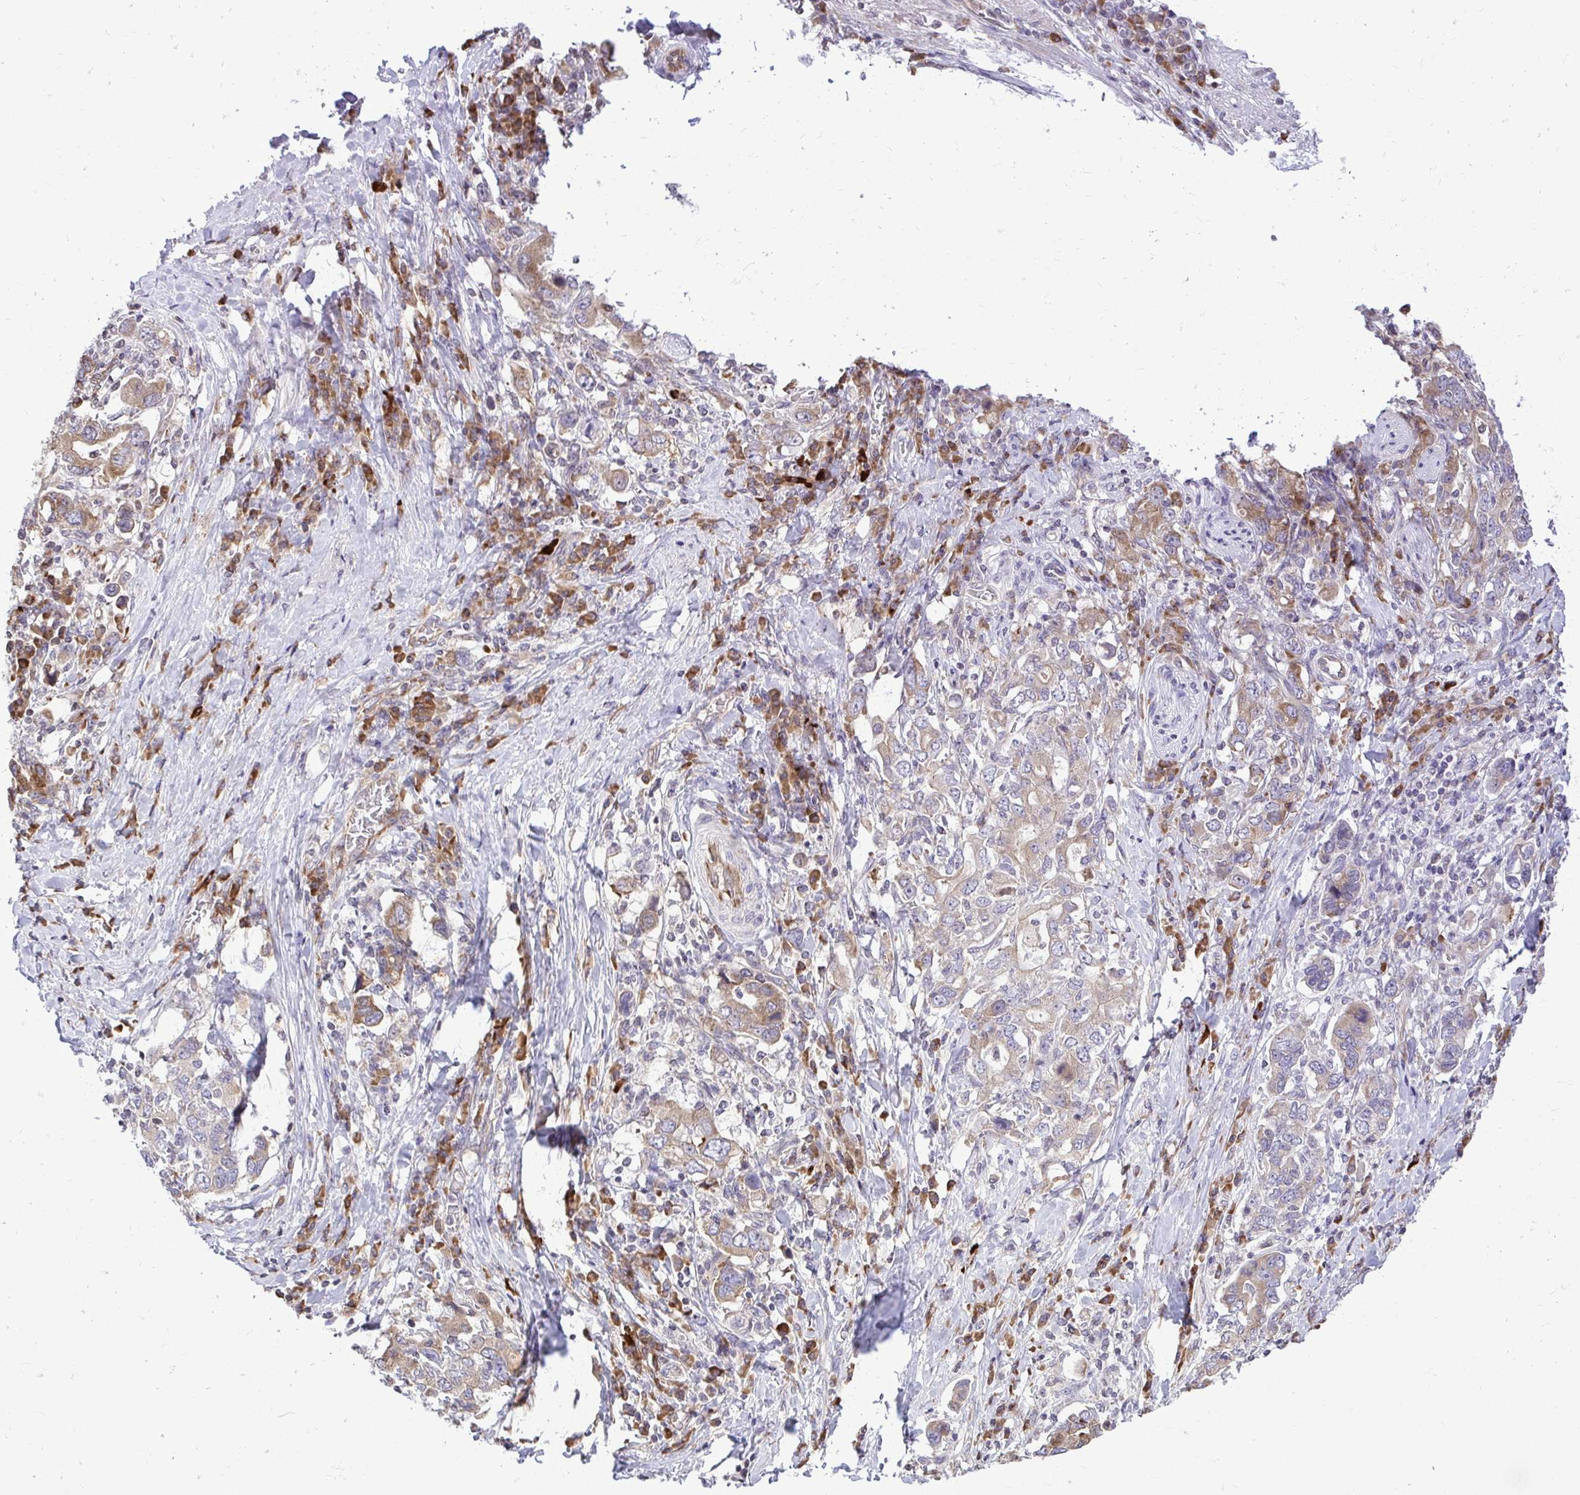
{"staining": {"intensity": "moderate", "quantity": ">75%", "location": "cytoplasmic/membranous"}, "tissue": "stomach cancer", "cell_type": "Tumor cells", "image_type": "cancer", "snomed": [{"axis": "morphology", "description": "Adenocarcinoma, NOS"}, {"axis": "topography", "description": "Stomach, upper"}, {"axis": "topography", "description": "Stomach"}], "caption": "Stomach cancer stained with a protein marker displays moderate staining in tumor cells.", "gene": "METTL9", "patient": {"sex": "male", "age": 62}}